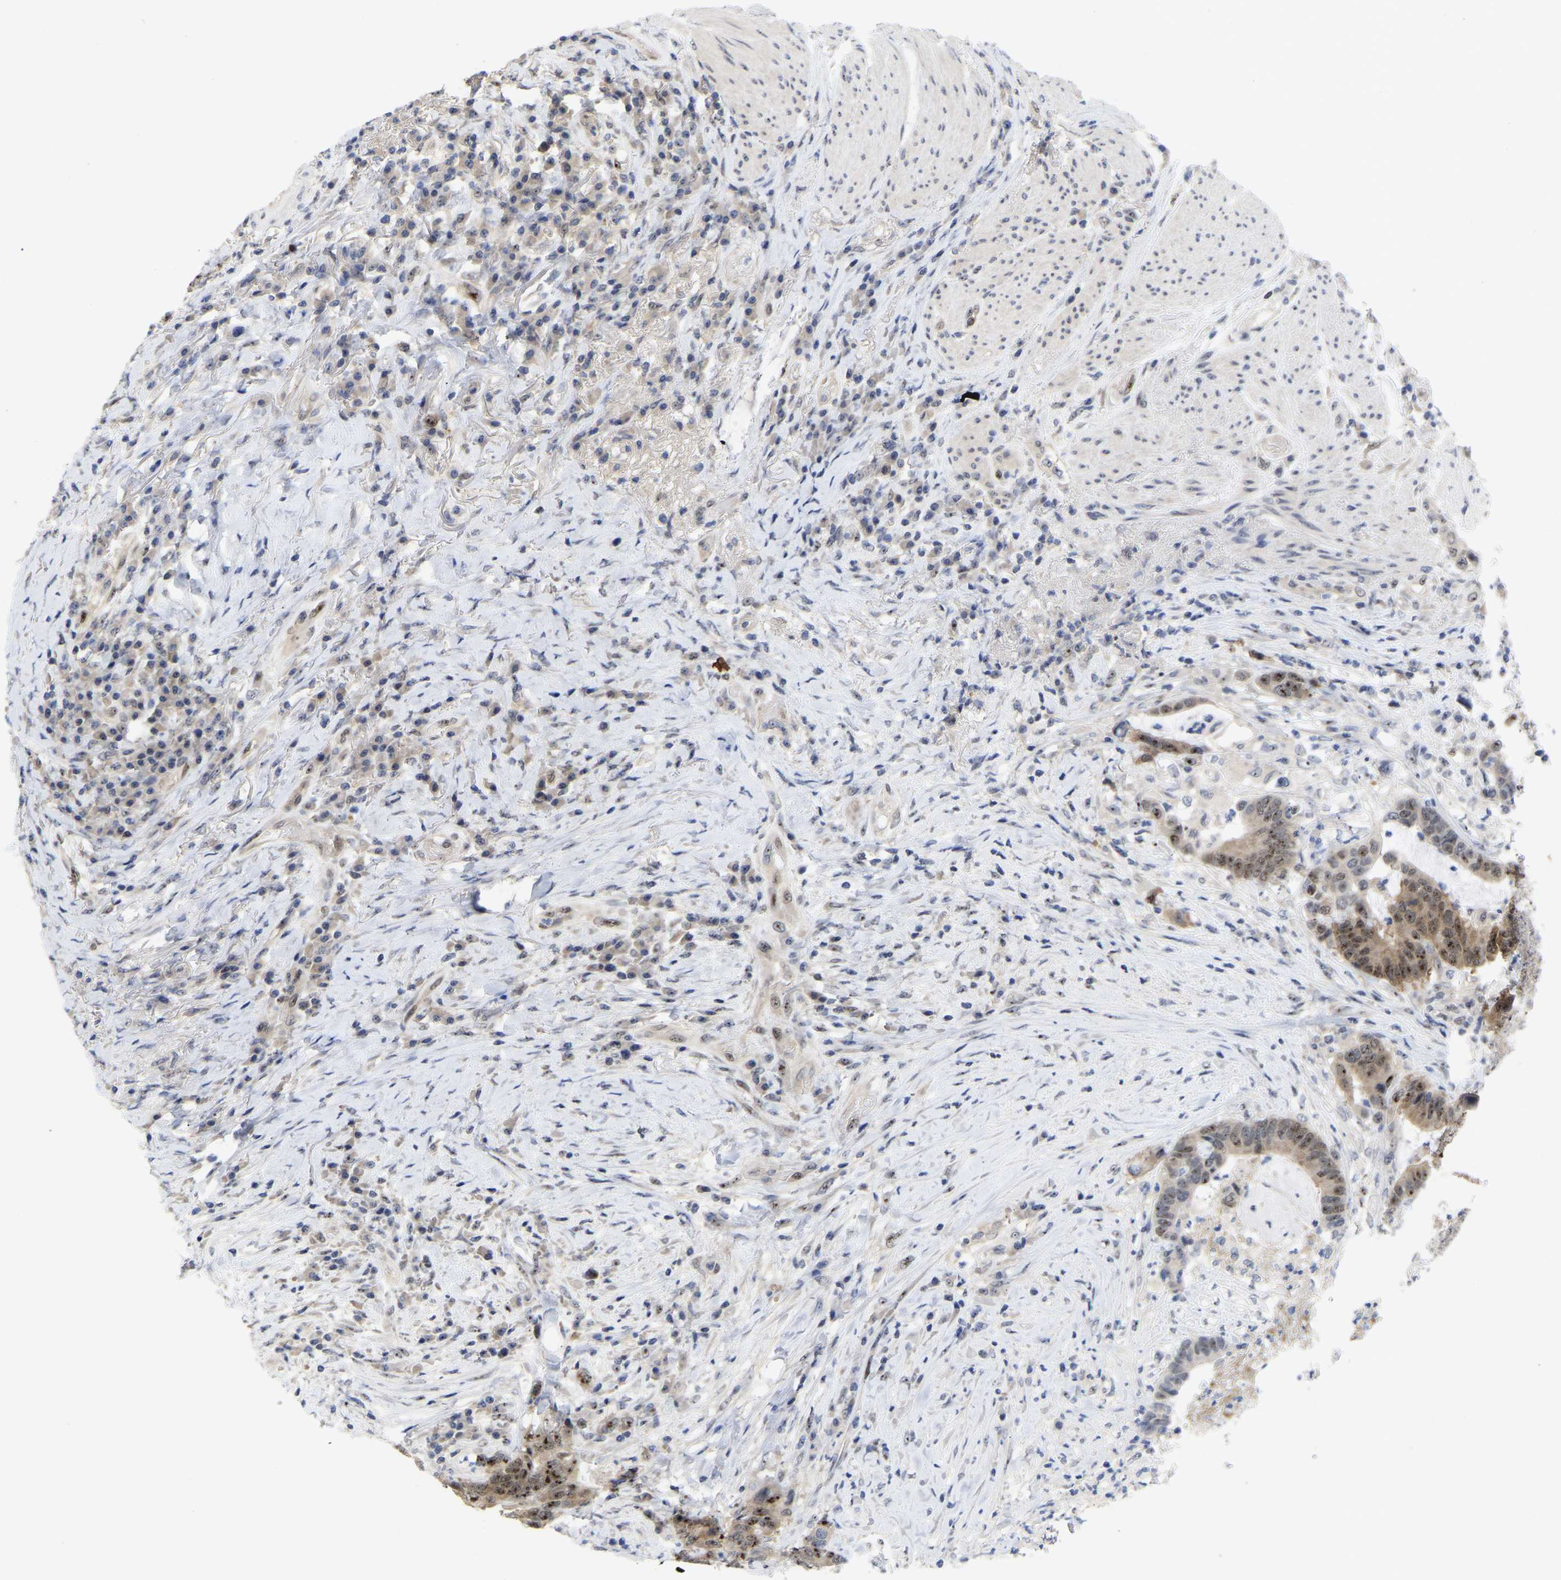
{"staining": {"intensity": "strong", "quantity": "25%-75%", "location": "cytoplasmic/membranous,nuclear"}, "tissue": "colorectal cancer", "cell_type": "Tumor cells", "image_type": "cancer", "snomed": [{"axis": "morphology", "description": "Adenocarcinoma, NOS"}, {"axis": "topography", "description": "Rectum"}], "caption": "A brown stain highlights strong cytoplasmic/membranous and nuclear positivity of a protein in human adenocarcinoma (colorectal) tumor cells.", "gene": "NLE1", "patient": {"sex": "female", "age": 89}}